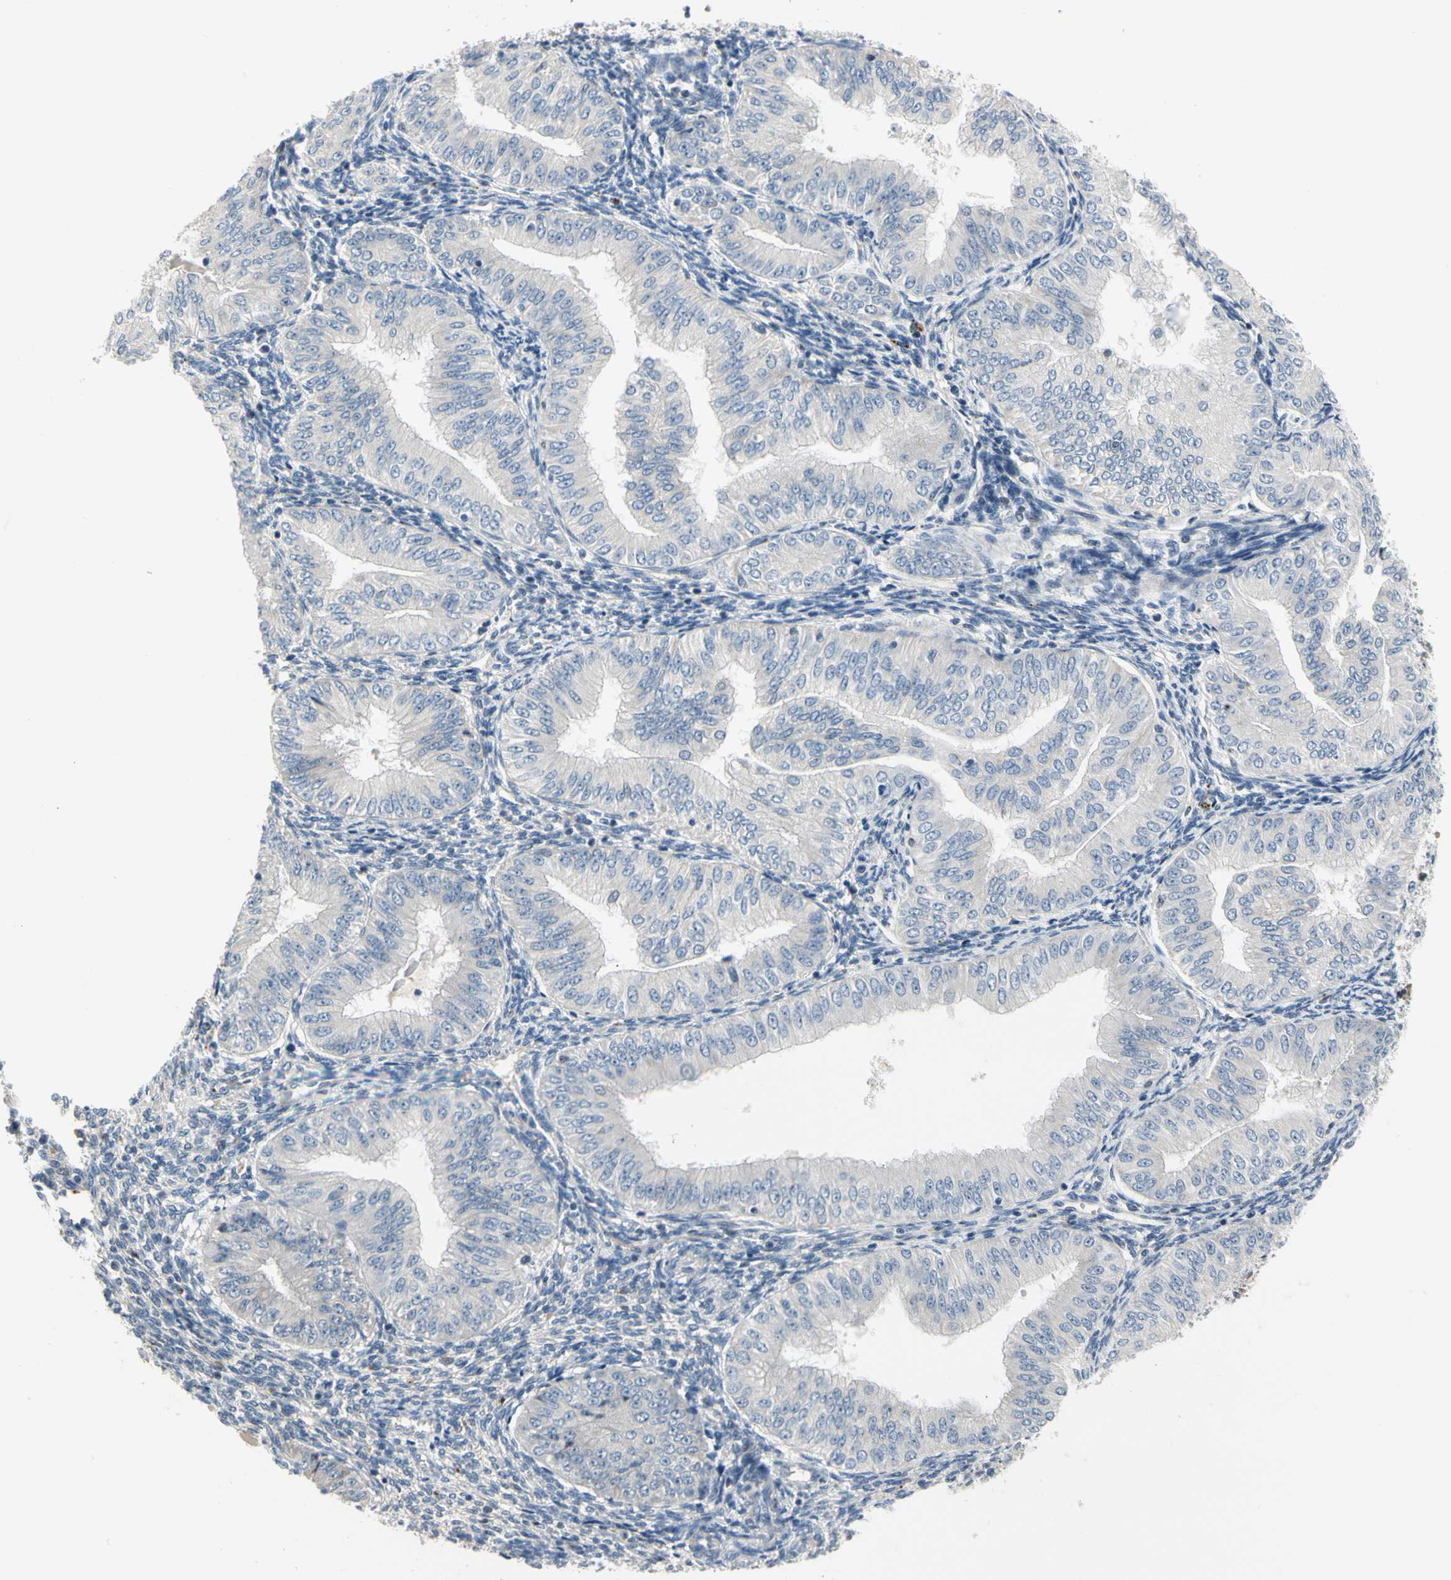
{"staining": {"intensity": "negative", "quantity": "none", "location": "none"}, "tissue": "endometrial cancer", "cell_type": "Tumor cells", "image_type": "cancer", "snomed": [{"axis": "morphology", "description": "Normal tissue, NOS"}, {"axis": "morphology", "description": "Adenocarcinoma, NOS"}, {"axis": "topography", "description": "Endometrium"}], "caption": "Protein analysis of endometrial cancer (adenocarcinoma) shows no significant staining in tumor cells.", "gene": "NFASC", "patient": {"sex": "female", "age": 53}}